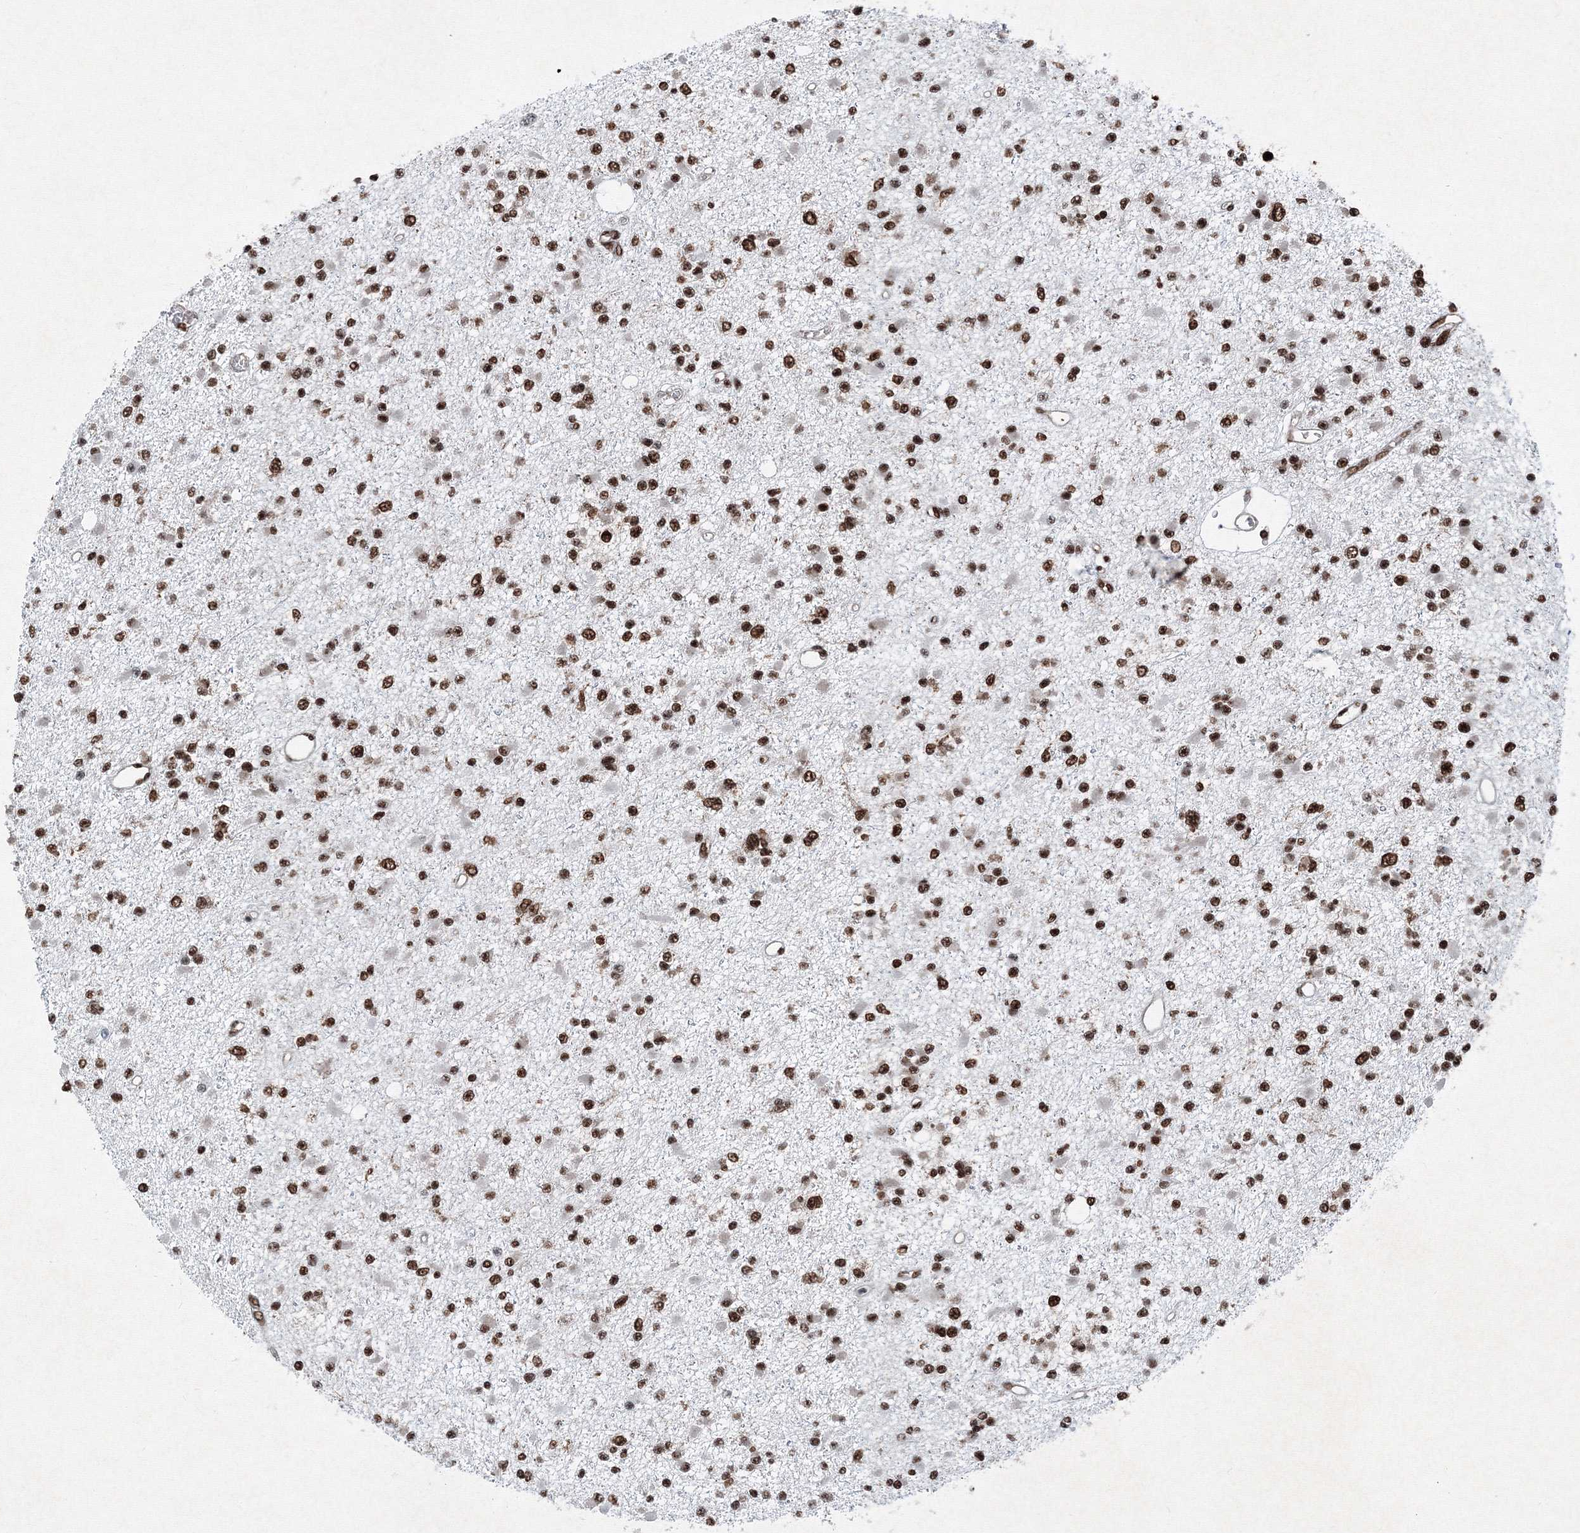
{"staining": {"intensity": "strong", "quantity": ">75%", "location": "nuclear"}, "tissue": "glioma", "cell_type": "Tumor cells", "image_type": "cancer", "snomed": [{"axis": "morphology", "description": "Glioma, malignant, Low grade"}, {"axis": "topography", "description": "Brain"}], "caption": "Immunohistochemistry of glioma displays high levels of strong nuclear staining in approximately >75% of tumor cells.", "gene": "SNRPC", "patient": {"sex": "female", "age": 22}}